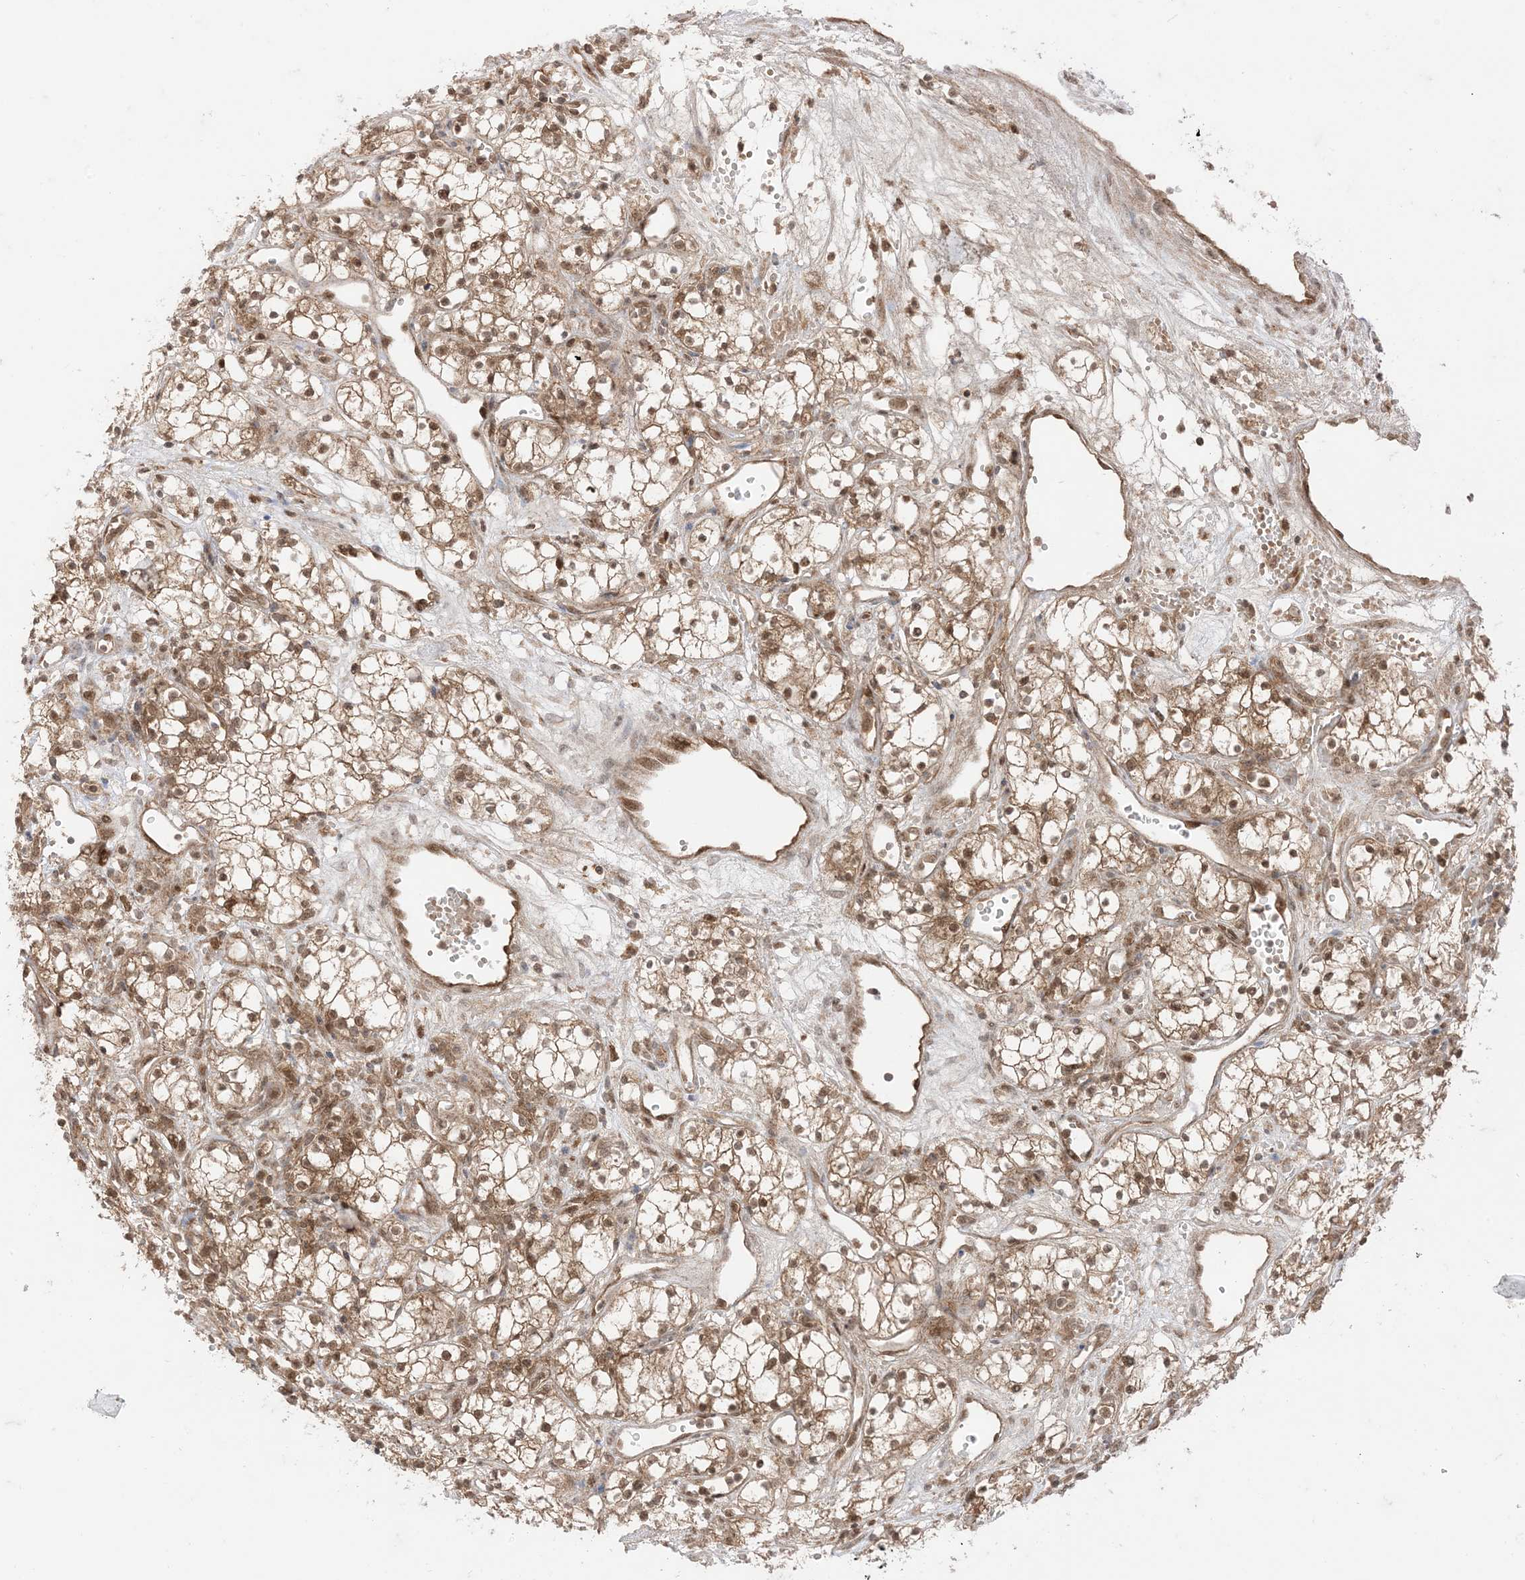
{"staining": {"intensity": "moderate", "quantity": ">75%", "location": "cytoplasmic/membranous,nuclear"}, "tissue": "renal cancer", "cell_type": "Tumor cells", "image_type": "cancer", "snomed": [{"axis": "morphology", "description": "Adenocarcinoma, NOS"}, {"axis": "topography", "description": "Kidney"}], "caption": "Protein expression analysis of human renal cancer (adenocarcinoma) reveals moderate cytoplasmic/membranous and nuclear staining in about >75% of tumor cells. (Brightfield microscopy of DAB IHC at high magnification).", "gene": "PTPA", "patient": {"sex": "male", "age": 59}}